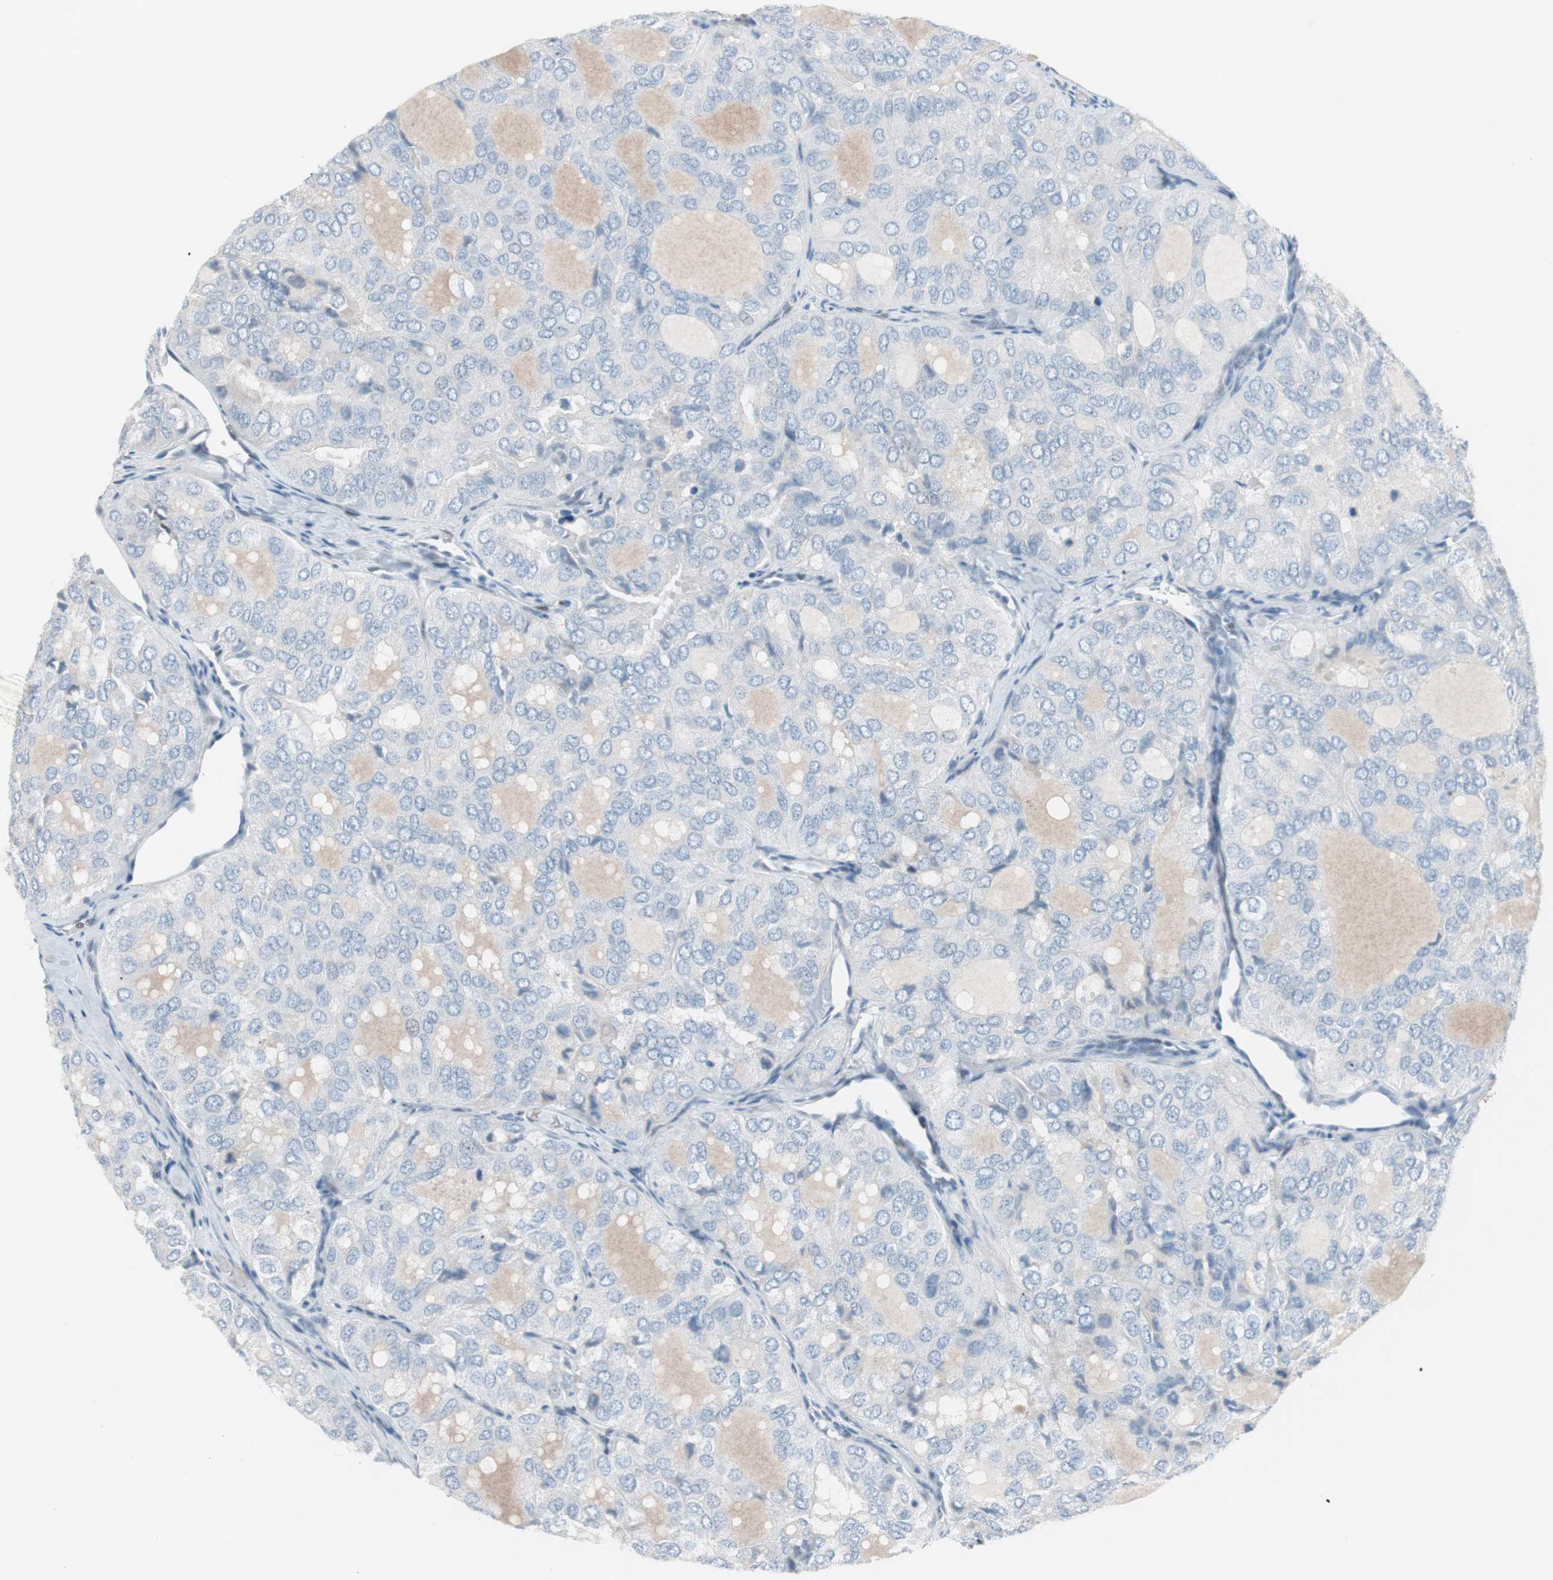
{"staining": {"intensity": "negative", "quantity": "none", "location": "none"}, "tissue": "thyroid cancer", "cell_type": "Tumor cells", "image_type": "cancer", "snomed": [{"axis": "morphology", "description": "Follicular adenoma carcinoma, NOS"}, {"axis": "topography", "description": "Thyroid gland"}], "caption": "IHC image of follicular adenoma carcinoma (thyroid) stained for a protein (brown), which exhibits no positivity in tumor cells.", "gene": "FOSL1", "patient": {"sex": "male", "age": 75}}